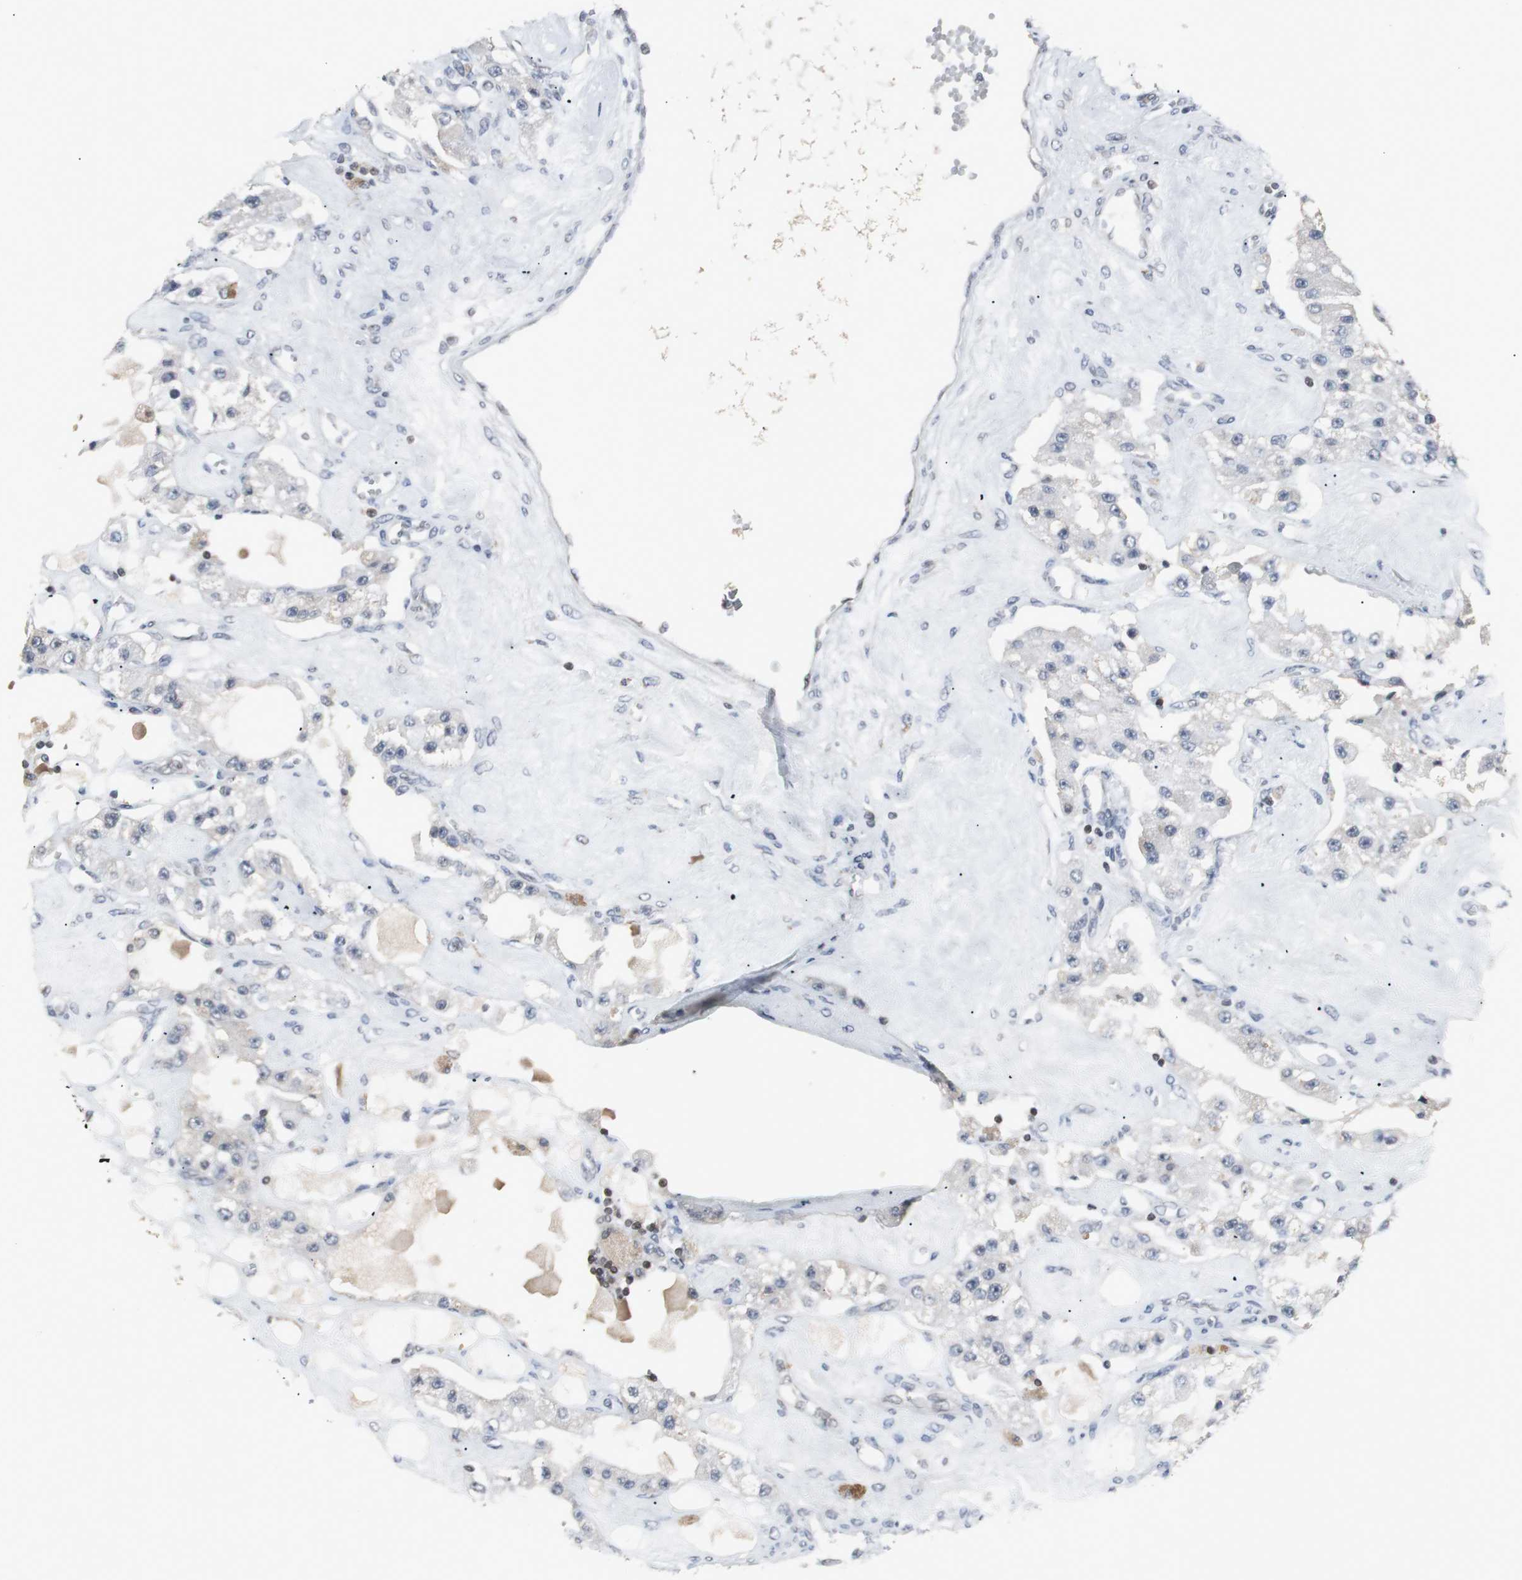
{"staining": {"intensity": "negative", "quantity": "none", "location": "none"}, "tissue": "carcinoid", "cell_type": "Tumor cells", "image_type": "cancer", "snomed": [{"axis": "morphology", "description": "Carcinoid, malignant, NOS"}, {"axis": "topography", "description": "Pancreas"}], "caption": "Protein analysis of carcinoid exhibits no significant positivity in tumor cells. The staining is performed using DAB (3,3'-diaminobenzidine) brown chromogen with nuclei counter-stained in using hematoxylin.", "gene": "ZNF396", "patient": {"sex": "male", "age": 41}}